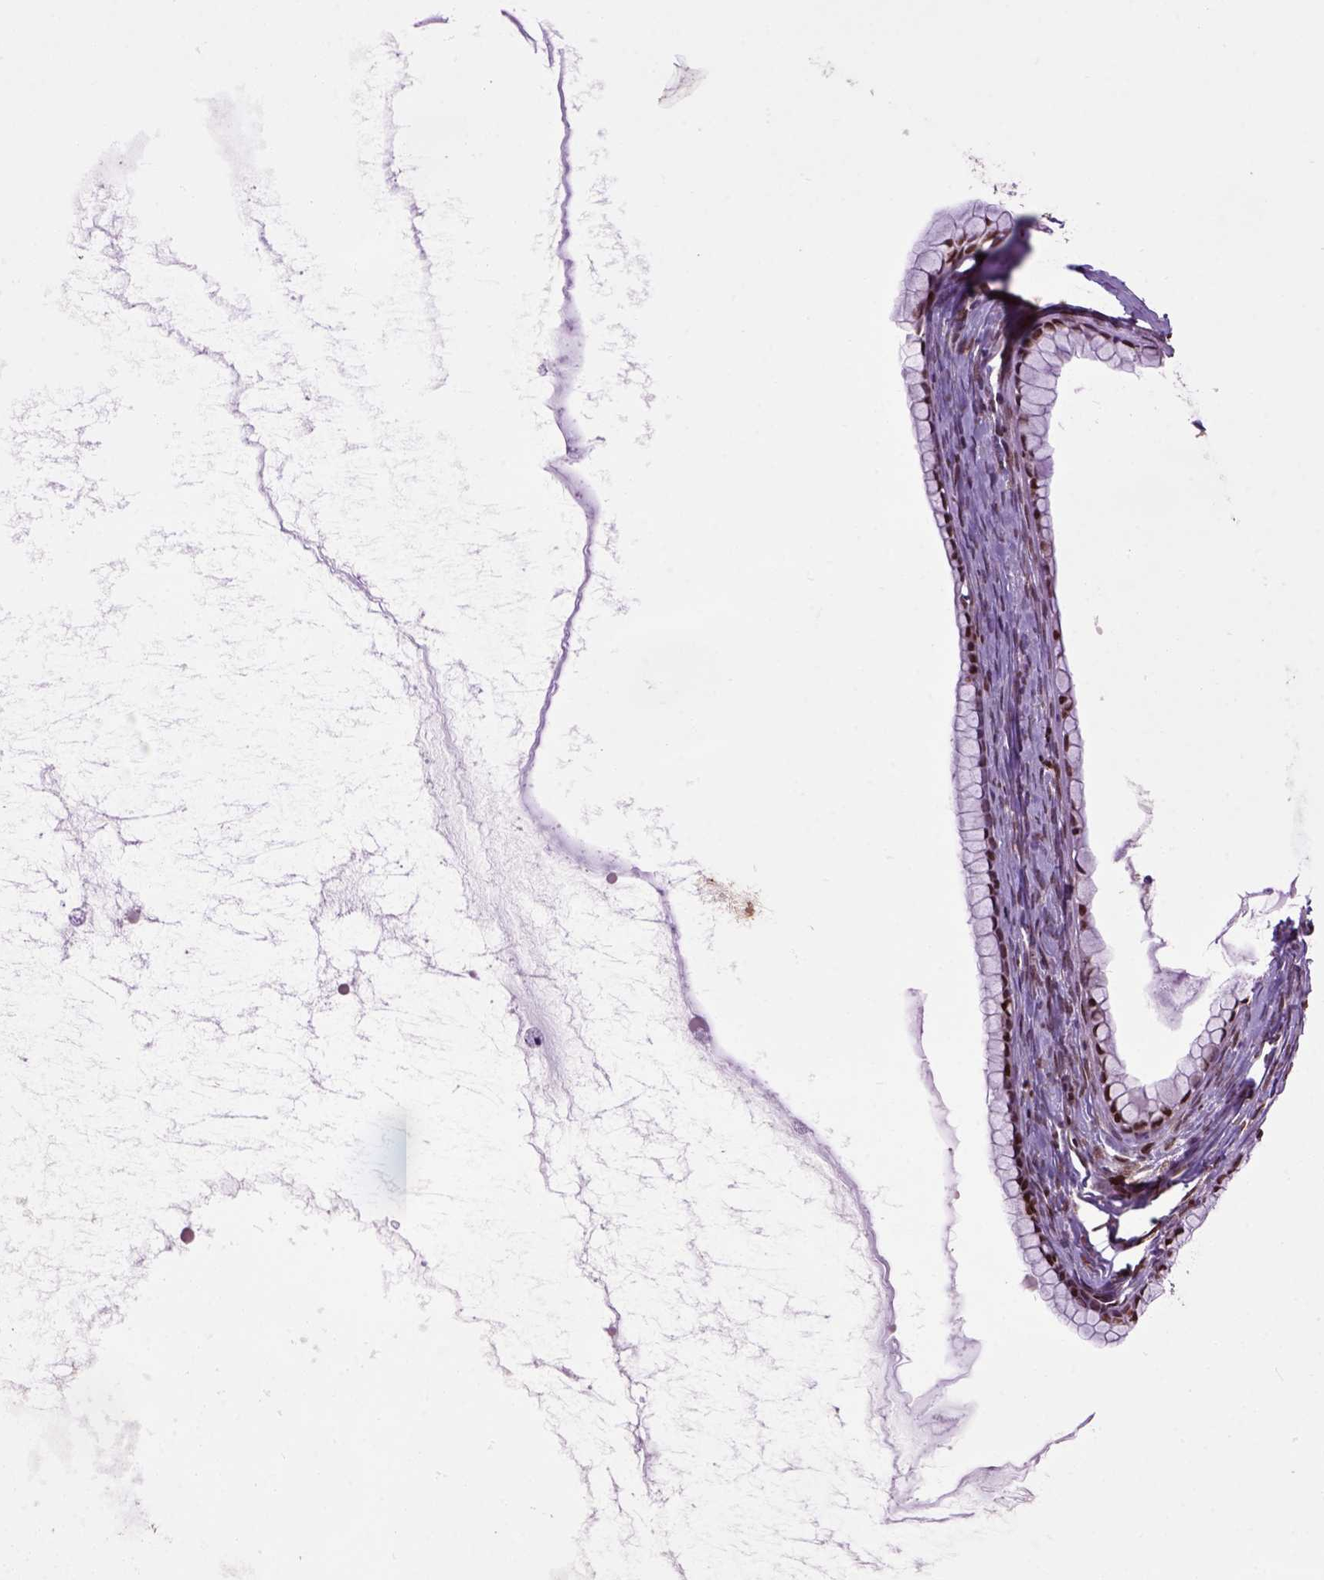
{"staining": {"intensity": "moderate", "quantity": ">75%", "location": "nuclear"}, "tissue": "ovarian cancer", "cell_type": "Tumor cells", "image_type": "cancer", "snomed": [{"axis": "morphology", "description": "Cystadenocarcinoma, mucinous, NOS"}, {"axis": "topography", "description": "Ovary"}], "caption": "IHC micrograph of neoplastic tissue: ovarian mucinous cystadenocarcinoma stained using IHC displays medium levels of moderate protein expression localized specifically in the nuclear of tumor cells, appearing as a nuclear brown color.", "gene": "CELF1", "patient": {"sex": "female", "age": 41}}